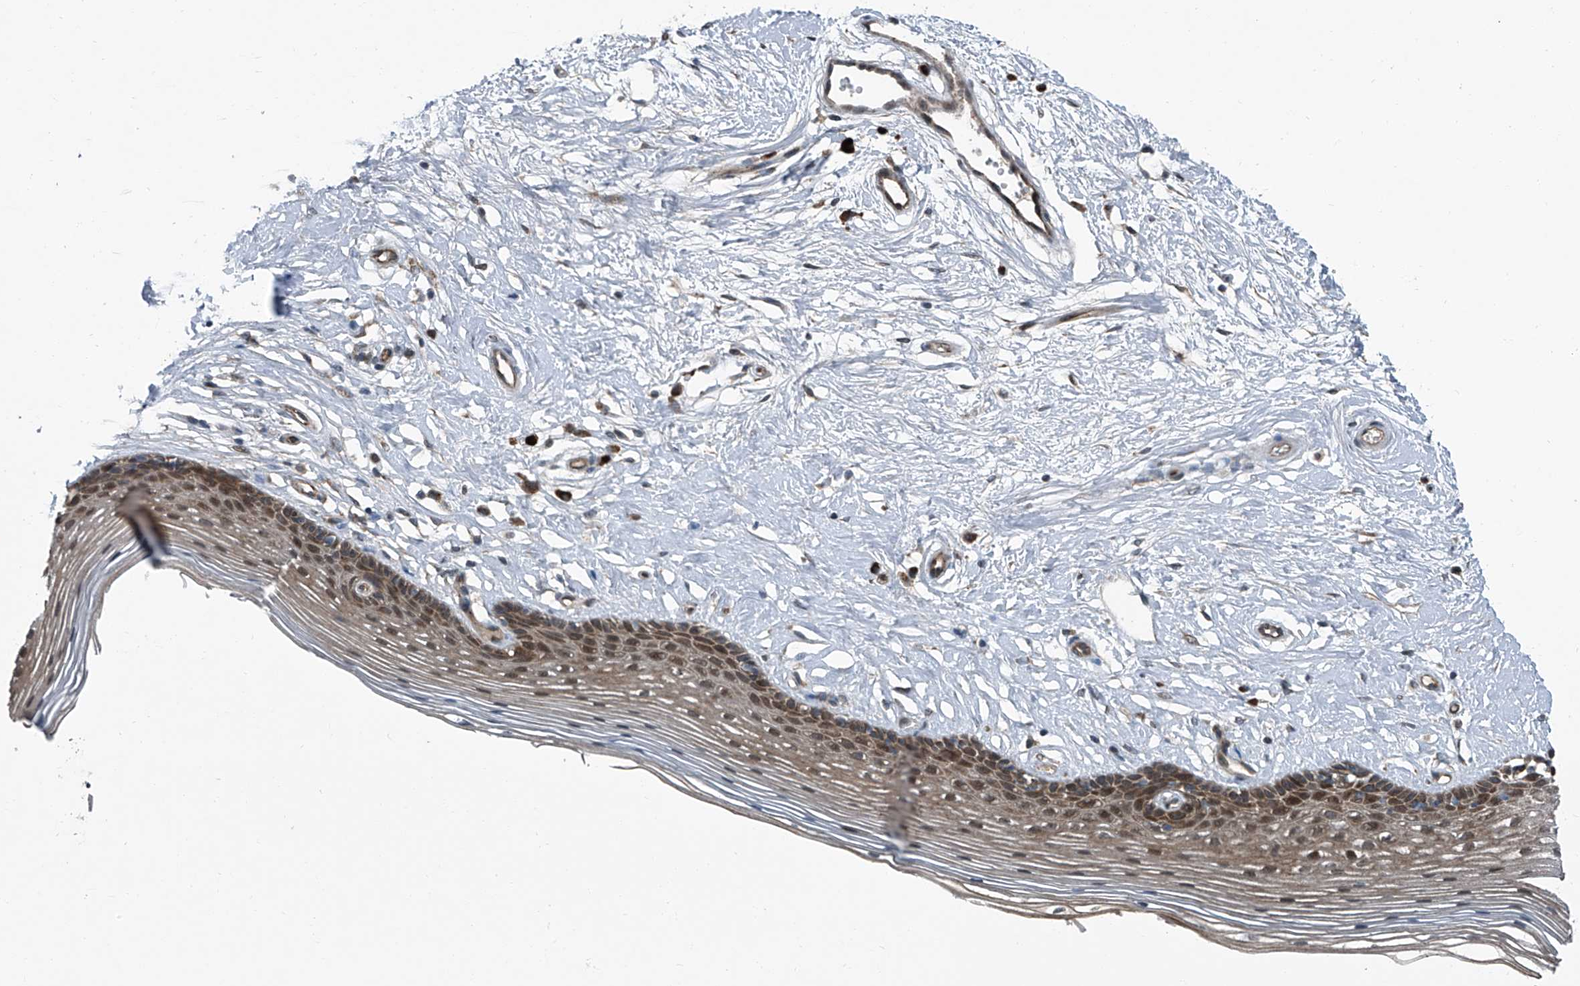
{"staining": {"intensity": "moderate", "quantity": "25%-75%", "location": "cytoplasmic/membranous,nuclear"}, "tissue": "vagina", "cell_type": "Squamous epithelial cells", "image_type": "normal", "snomed": [{"axis": "morphology", "description": "Normal tissue, NOS"}, {"axis": "topography", "description": "Vagina"}], "caption": "Squamous epithelial cells display moderate cytoplasmic/membranous,nuclear staining in about 25%-75% of cells in benign vagina.", "gene": "SENP2", "patient": {"sex": "female", "age": 46}}